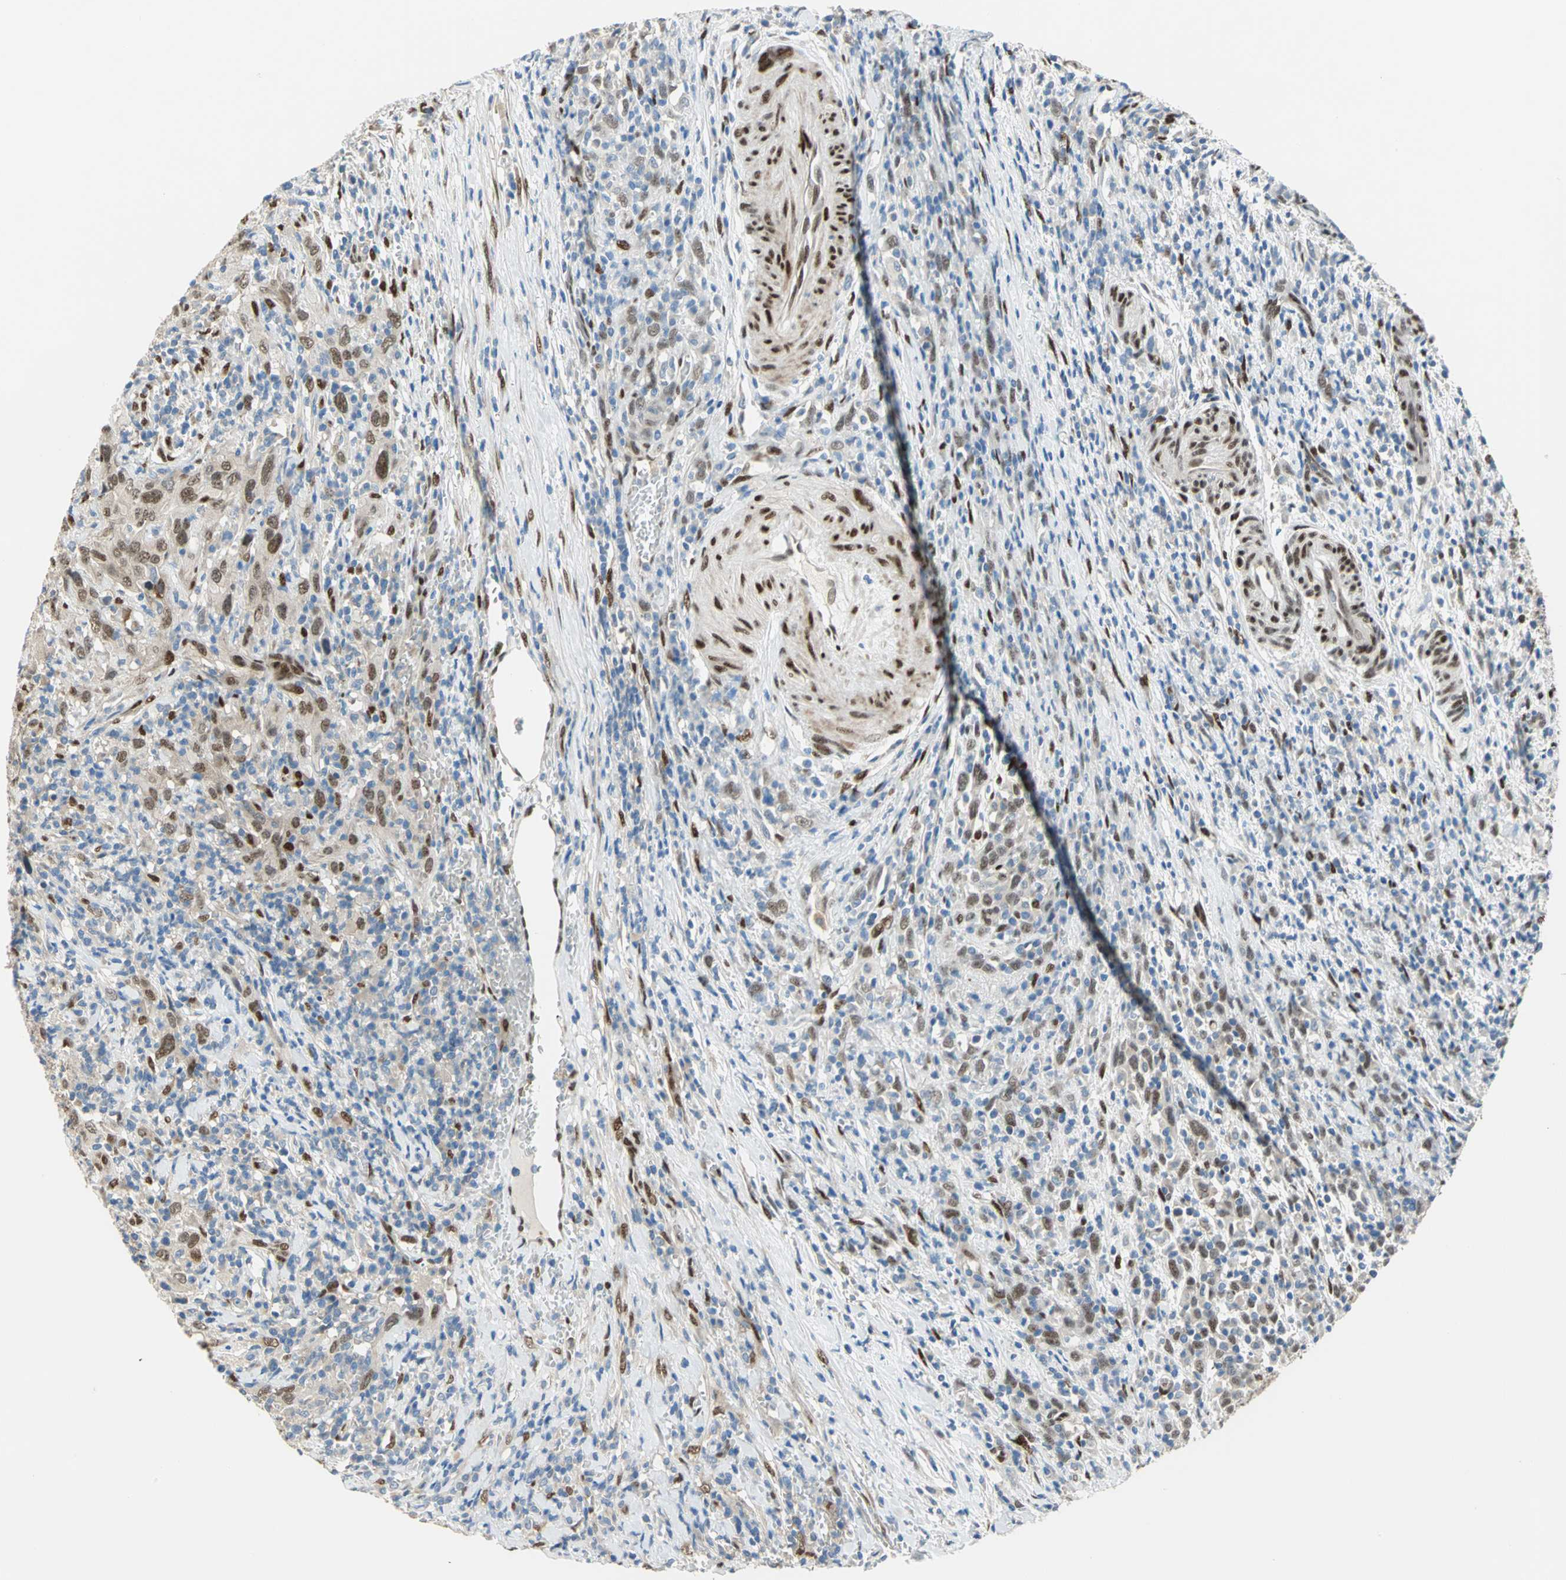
{"staining": {"intensity": "moderate", "quantity": ">75%", "location": "cytoplasmic/membranous,nuclear"}, "tissue": "urothelial cancer", "cell_type": "Tumor cells", "image_type": "cancer", "snomed": [{"axis": "morphology", "description": "Urothelial carcinoma, High grade"}, {"axis": "topography", "description": "Urinary bladder"}], "caption": "Protein staining displays moderate cytoplasmic/membranous and nuclear expression in approximately >75% of tumor cells in high-grade urothelial carcinoma.", "gene": "RBFOX2", "patient": {"sex": "male", "age": 61}}